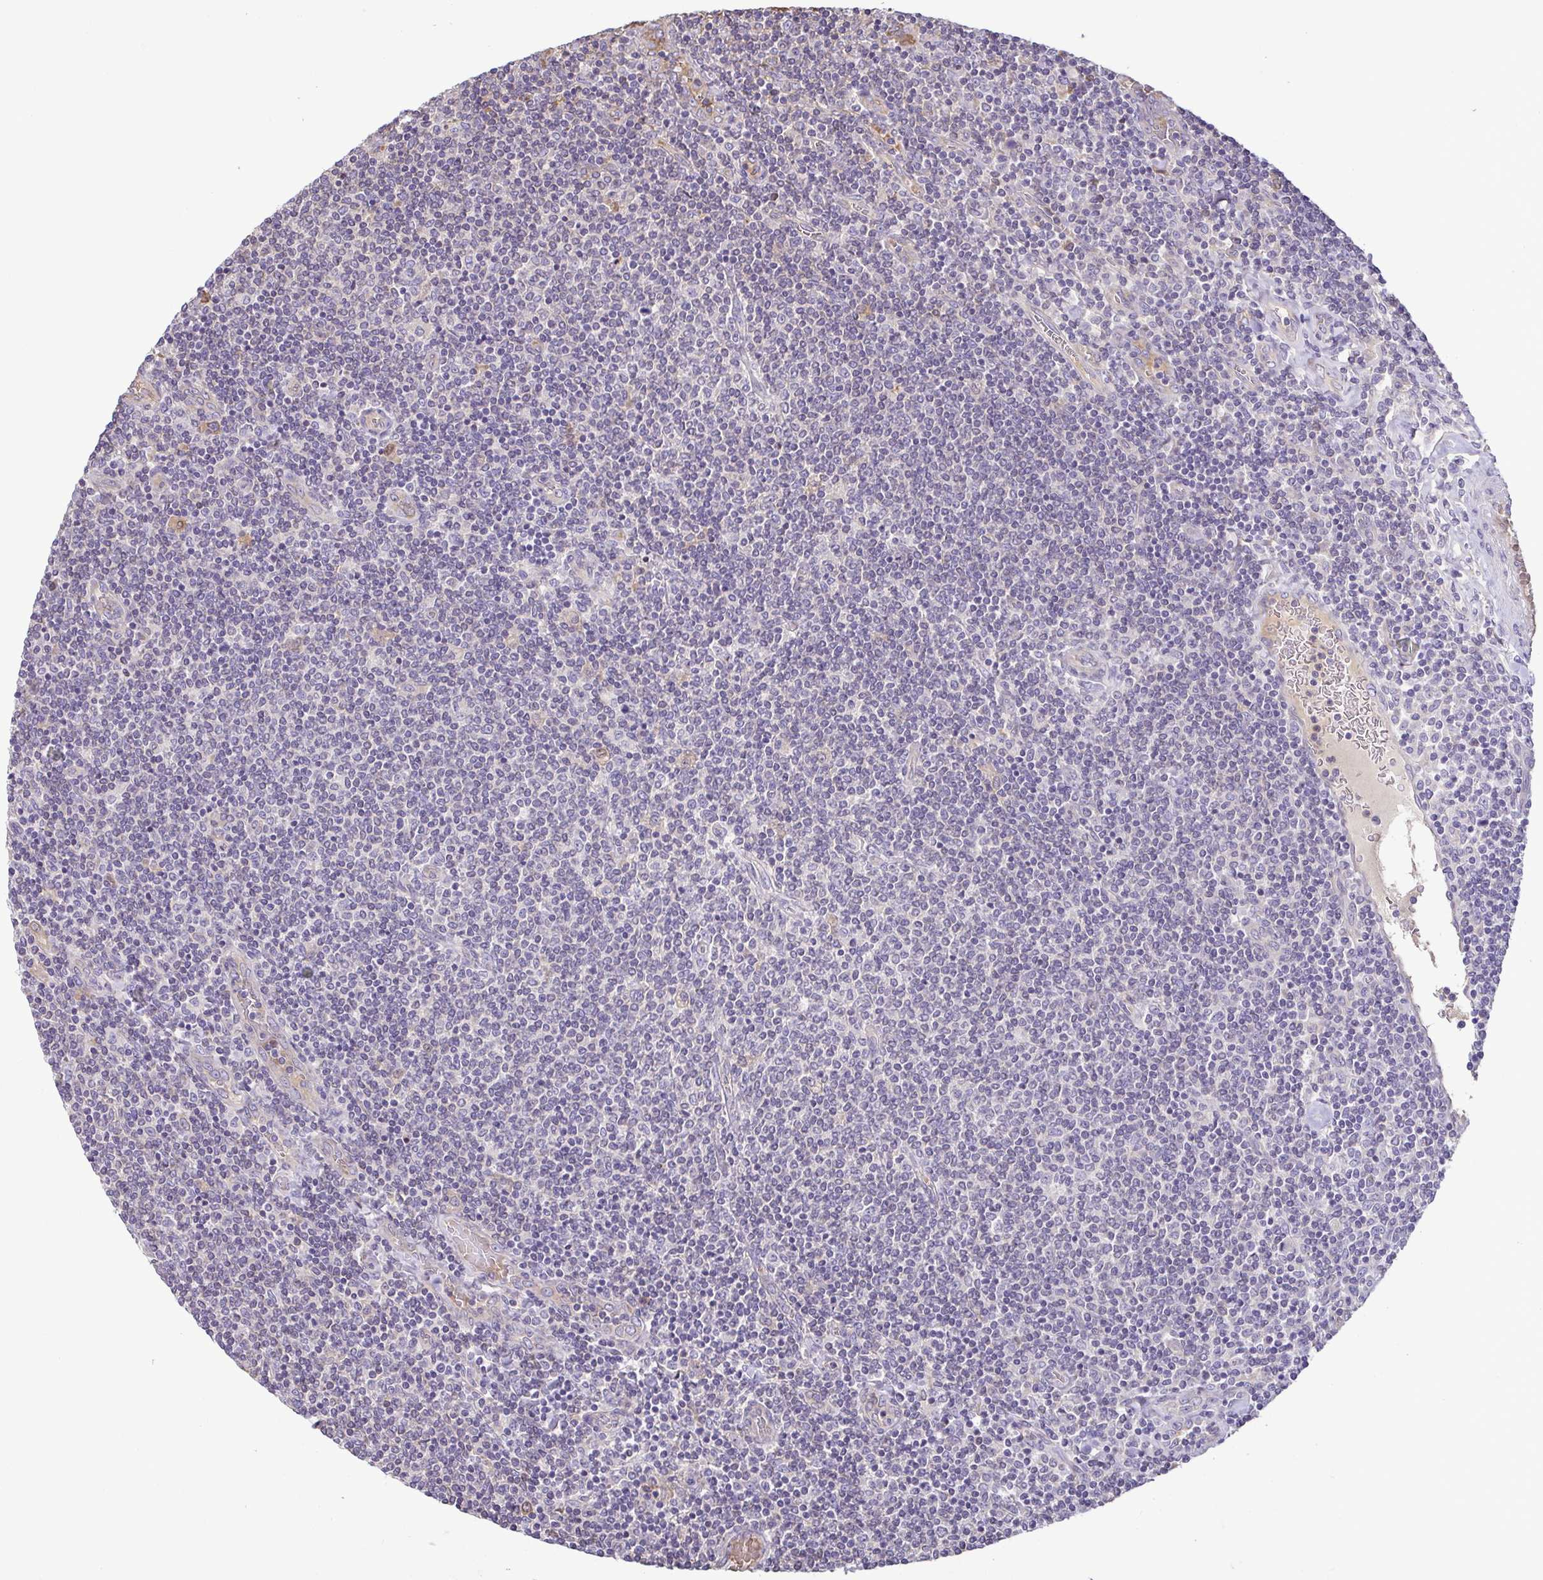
{"staining": {"intensity": "negative", "quantity": "none", "location": "none"}, "tissue": "lymphoma", "cell_type": "Tumor cells", "image_type": "cancer", "snomed": [{"axis": "morphology", "description": "Malignant lymphoma, non-Hodgkin's type, Low grade"}, {"axis": "topography", "description": "Lymph node"}], "caption": "A high-resolution micrograph shows IHC staining of low-grade malignant lymphoma, non-Hodgkin's type, which shows no significant expression in tumor cells.", "gene": "MYL10", "patient": {"sex": "male", "age": 52}}